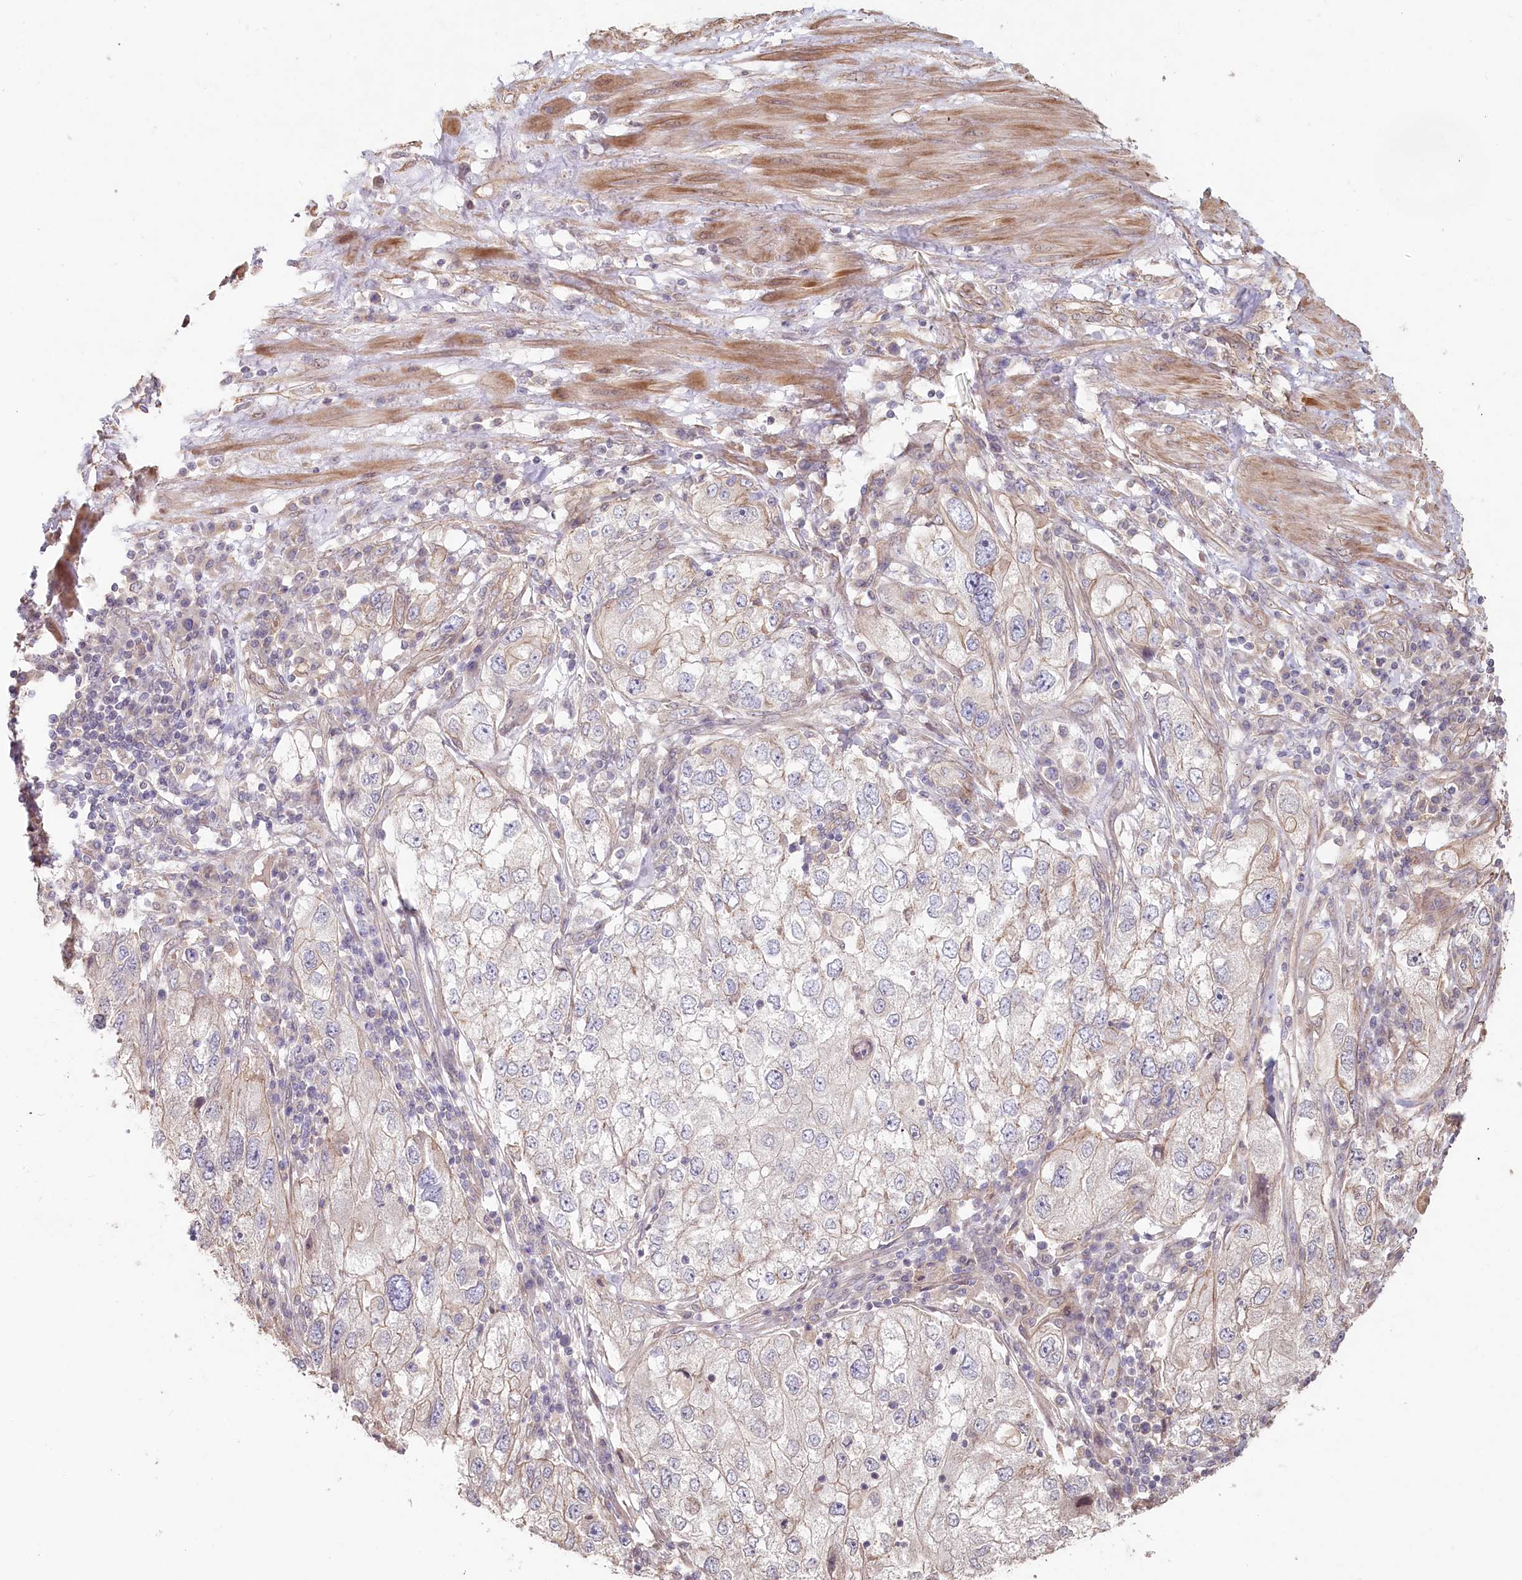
{"staining": {"intensity": "negative", "quantity": "none", "location": "none"}, "tissue": "endometrial cancer", "cell_type": "Tumor cells", "image_type": "cancer", "snomed": [{"axis": "morphology", "description": "Adenocarcinoma, NOS"}, {"axis": "topography", "description": "Endometrium"}], "caption": "A histopathology image of human endometrial adenocarcinoma is negative for staining in tumor cells.", "gene": "TCHP", "patient": {"sex": "female", "age": 49}}